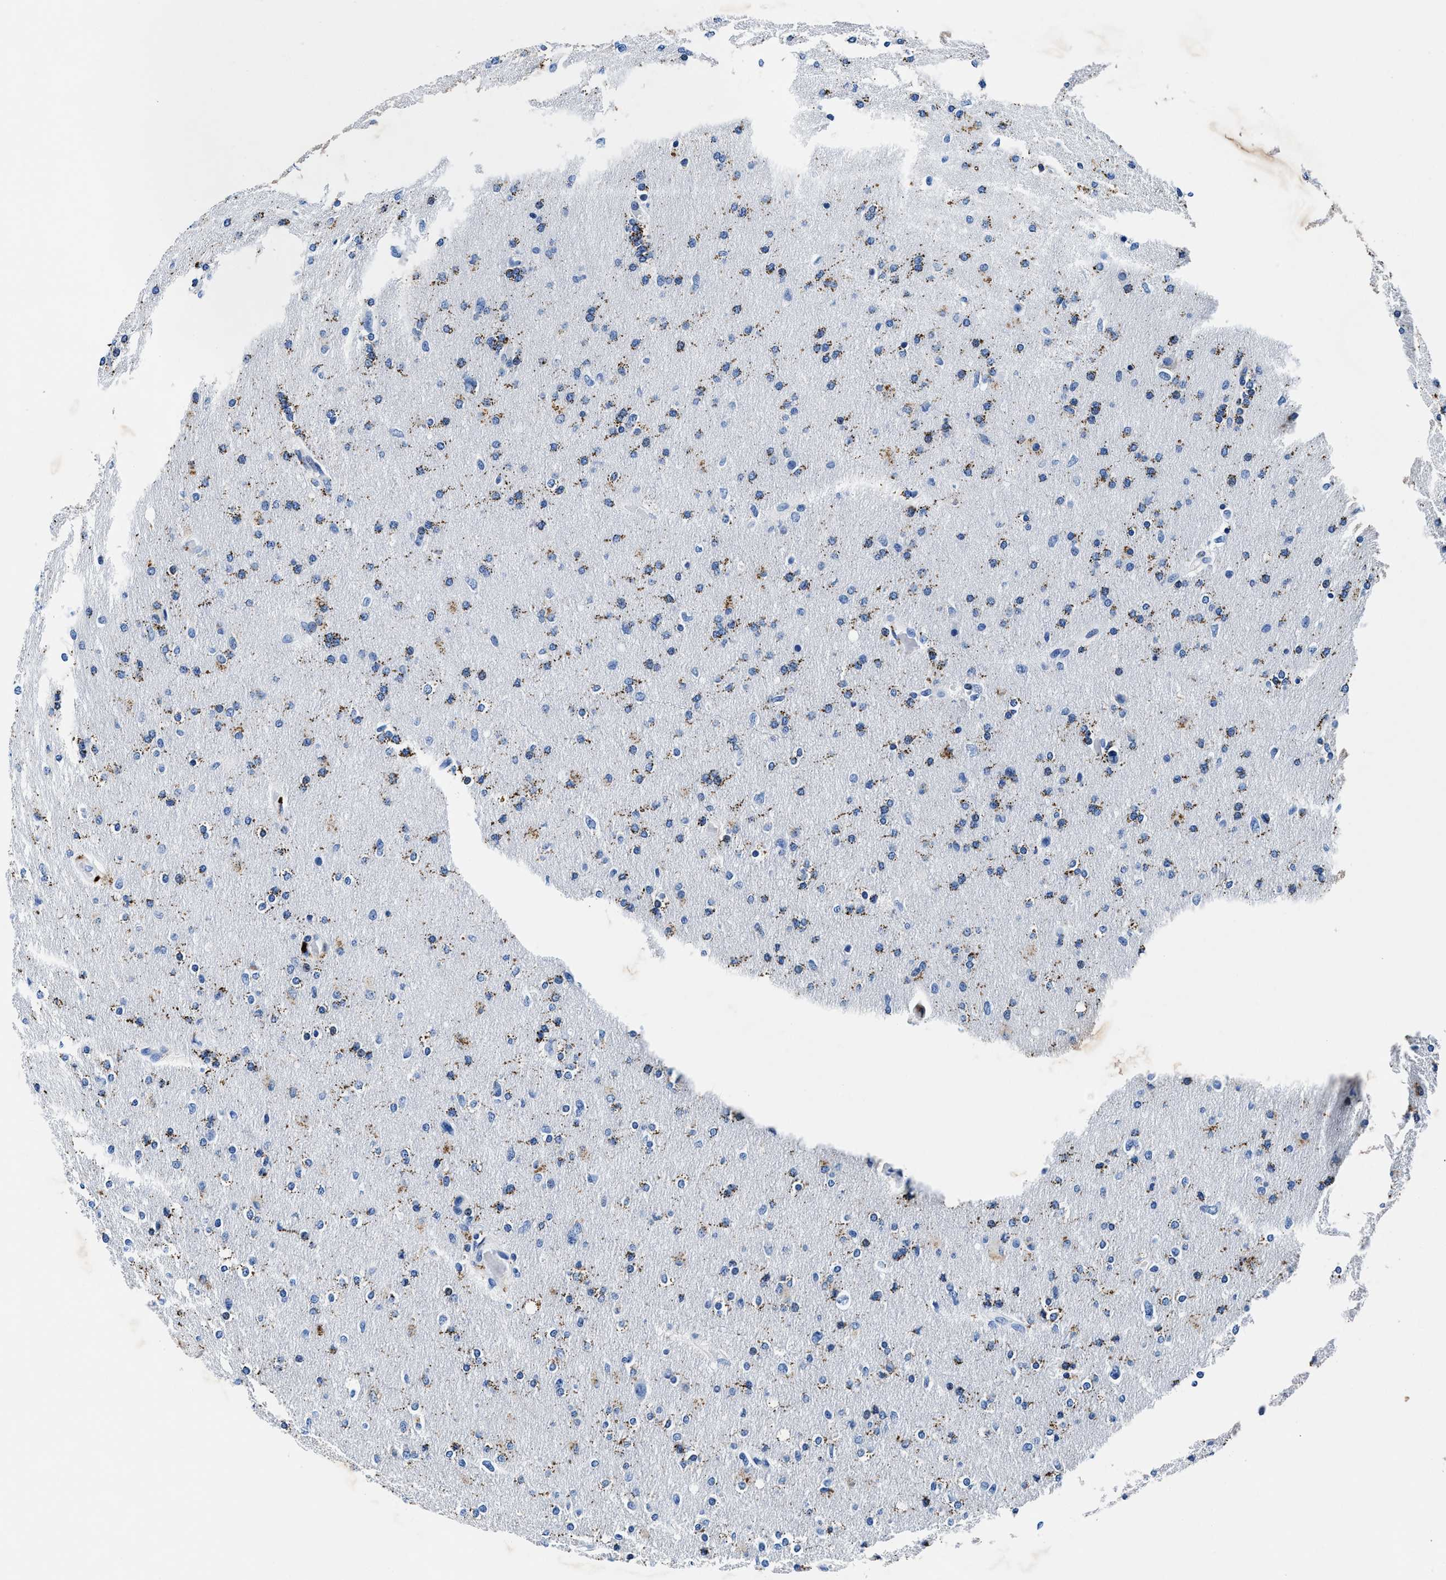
{"staining": {"intensity": "moderate", "quantity": ">75%", "location": "cytoplasmic/membranous"}, "tissue": "glioma", "cell_type": "Tumor cells", "image_type": "cancer", "snomed": [{"axis": "morphology", "description": "Glioma, malignant, High grade"}, {"axis": "topography", "description": "Cerebral cortex"}], "caption": "Protein staining reveals moderate cytoplasmic/membranous expression in approximately >75% of tumor cells in high-grade glioma (malignant). The protein is stained brown, and the nuclei are stained in blue (DAB IHC with brightfield microscopy, high magnification).", "gene": "OR14K1", "patient": {"sex": "female", "age": 36}}